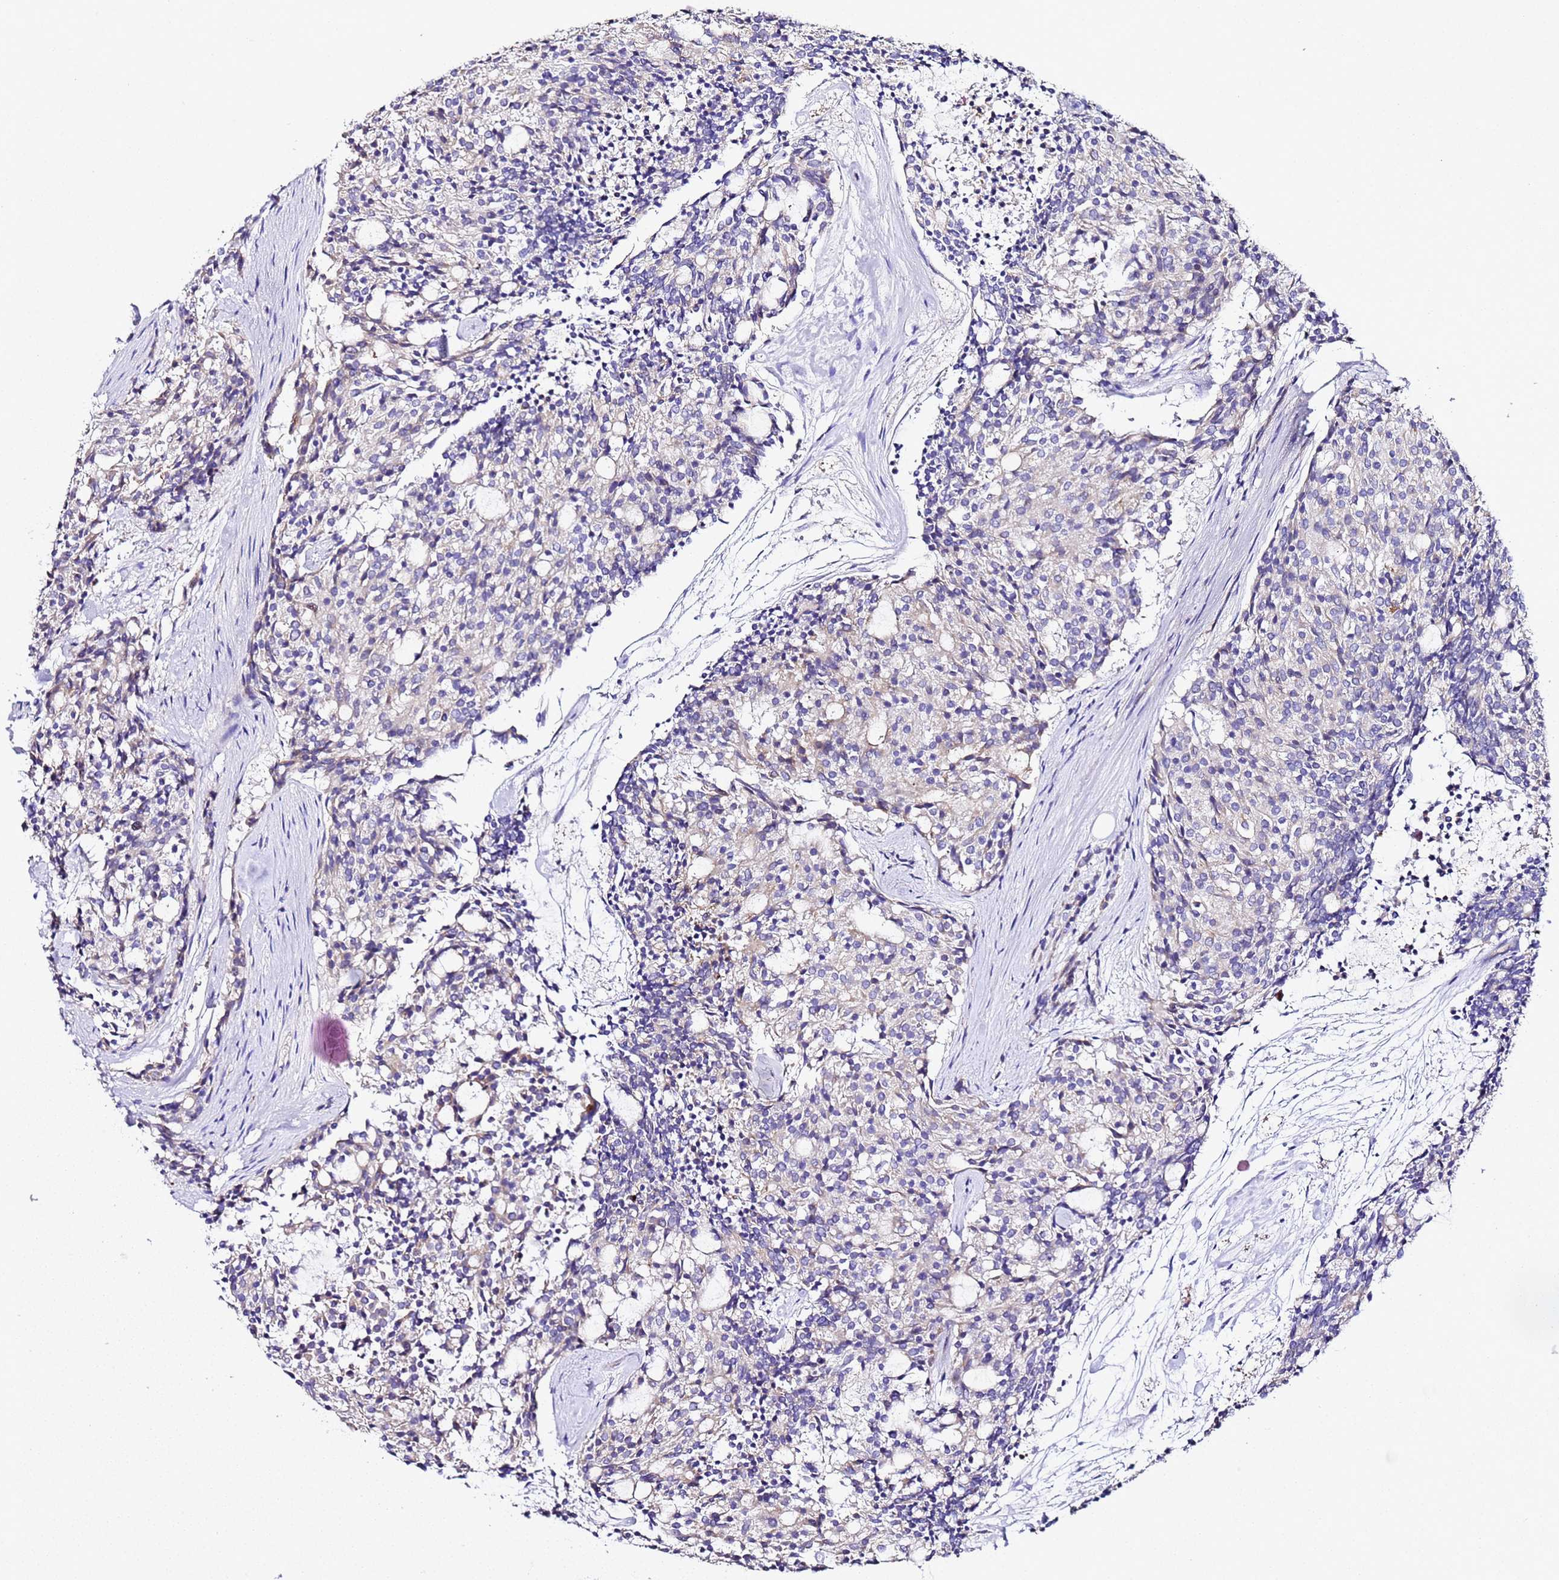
{"staining": {"intensity": "negative", "quantity": "none", "location": "none"}, "tissue": "carcinoid", "cell_type": "Tumor cells", "image_type": "cancer", "snomed": [{"axis": "morphology", "description": "Carcinoid, malignant, NOS"}, {"axis": "topography", "description": "Pancreas"}], "caption": "Immunohistochemistry (IHC) of human carcinoid (malignant) demonstrates no positivity in tumor cells.", "gene": "ALG3", "patient": {"sex": "female", "age": 54}}